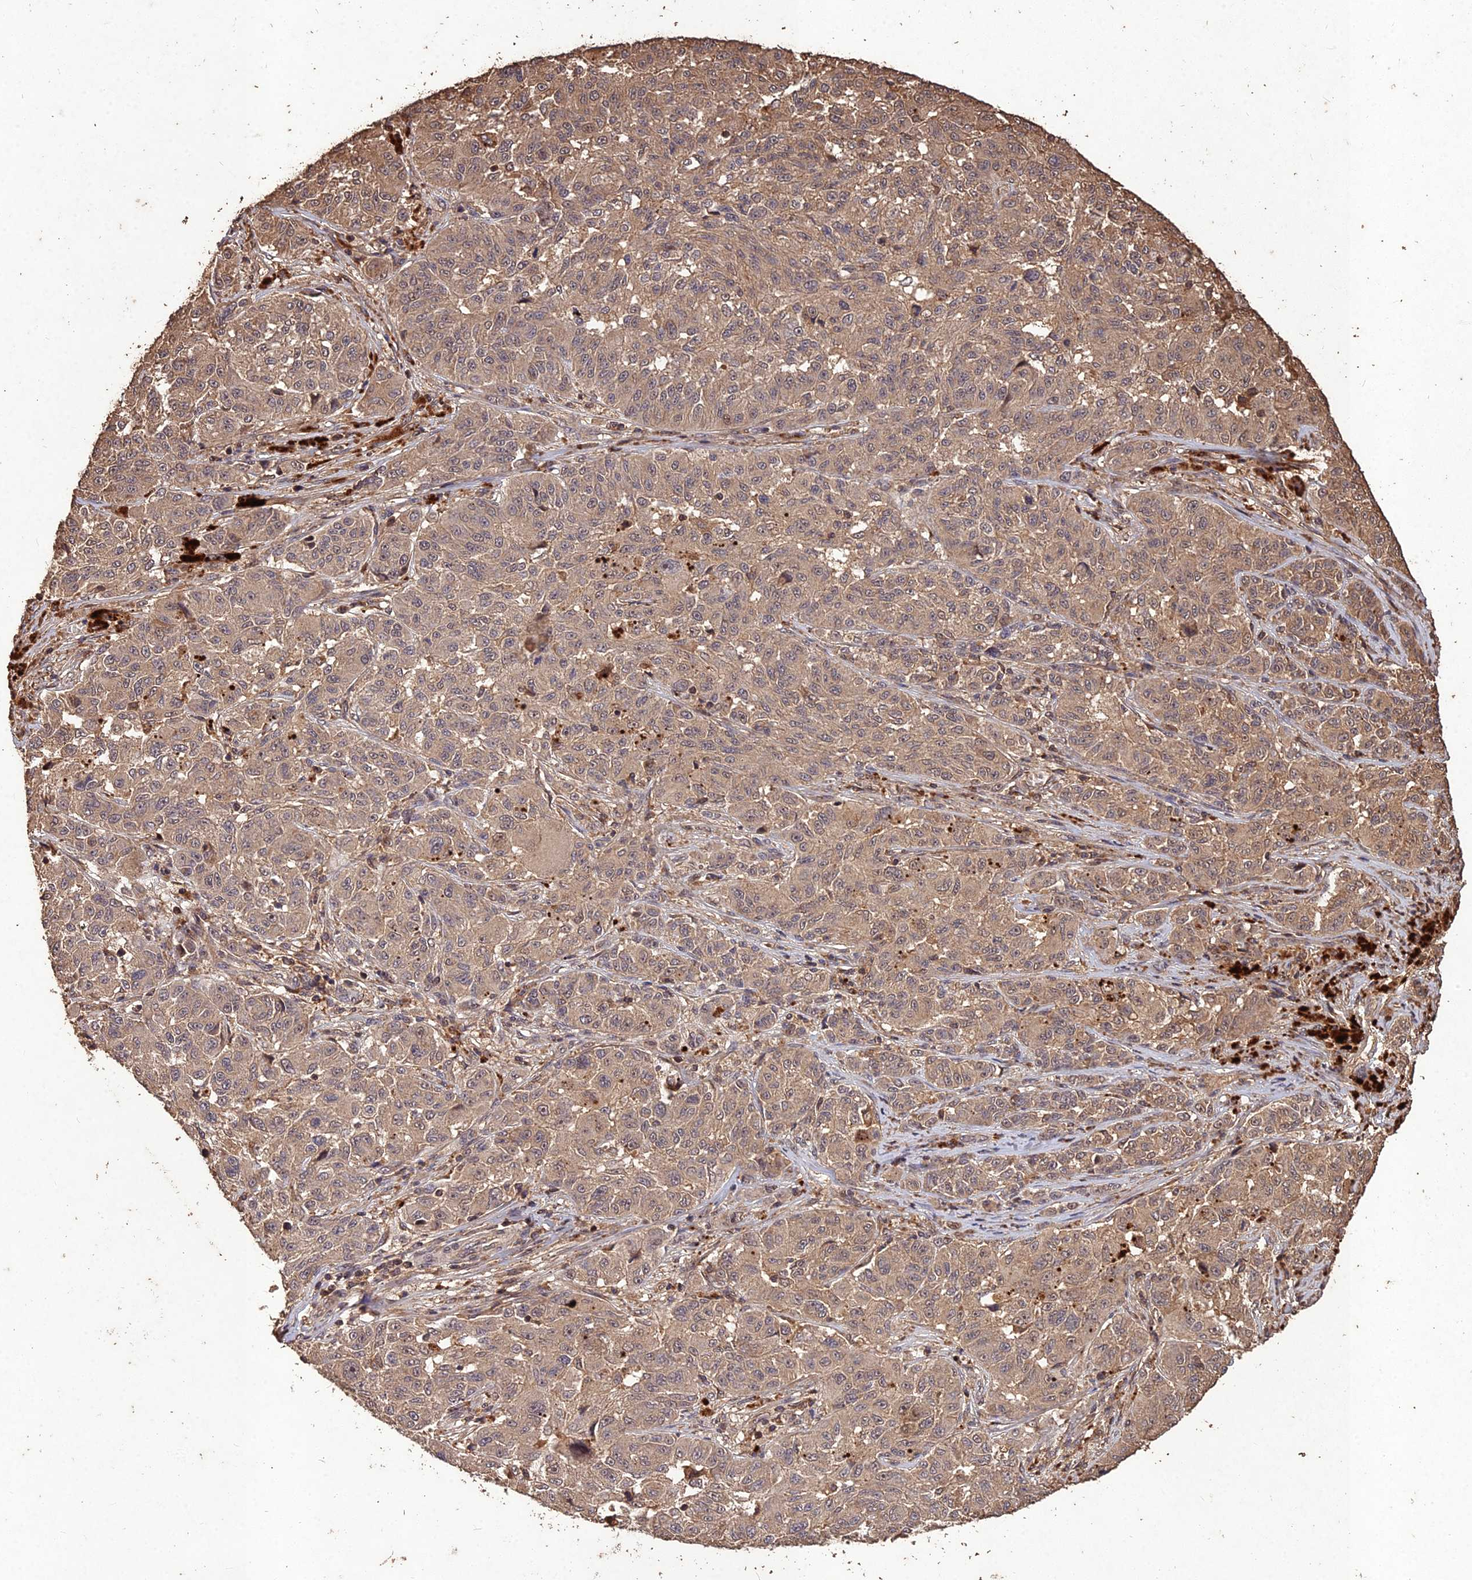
{"staining": {"intensity": "moderate", "quantity": ">75%", "location": "cytoplasmic/membranous"}, "tissue": "melanoma", "cell_type": "Tumor cells", "image_type": "cancer", "snomed": [{"axis": "morphology", "description": "Malignant melanoma, NOS"}, {"axis": "topography", "description": "Skin"}], "caption": "High-magnification brightfield microscopy of malignant melanoma stained with DAB (brown) and counterstained with hematoxylin (blue). tumor cells exhibit moderate cytoplasmic/membranous staining is identified in approximately>75% of cells. (Stains: DAB (3,3'-diaminobenzidine) in brown, nuclei in blue, Microscopy: brightfield microscopy at high magnification).", "gene": "SYMPK", "patient": {"sex": "male", "age": 53}}